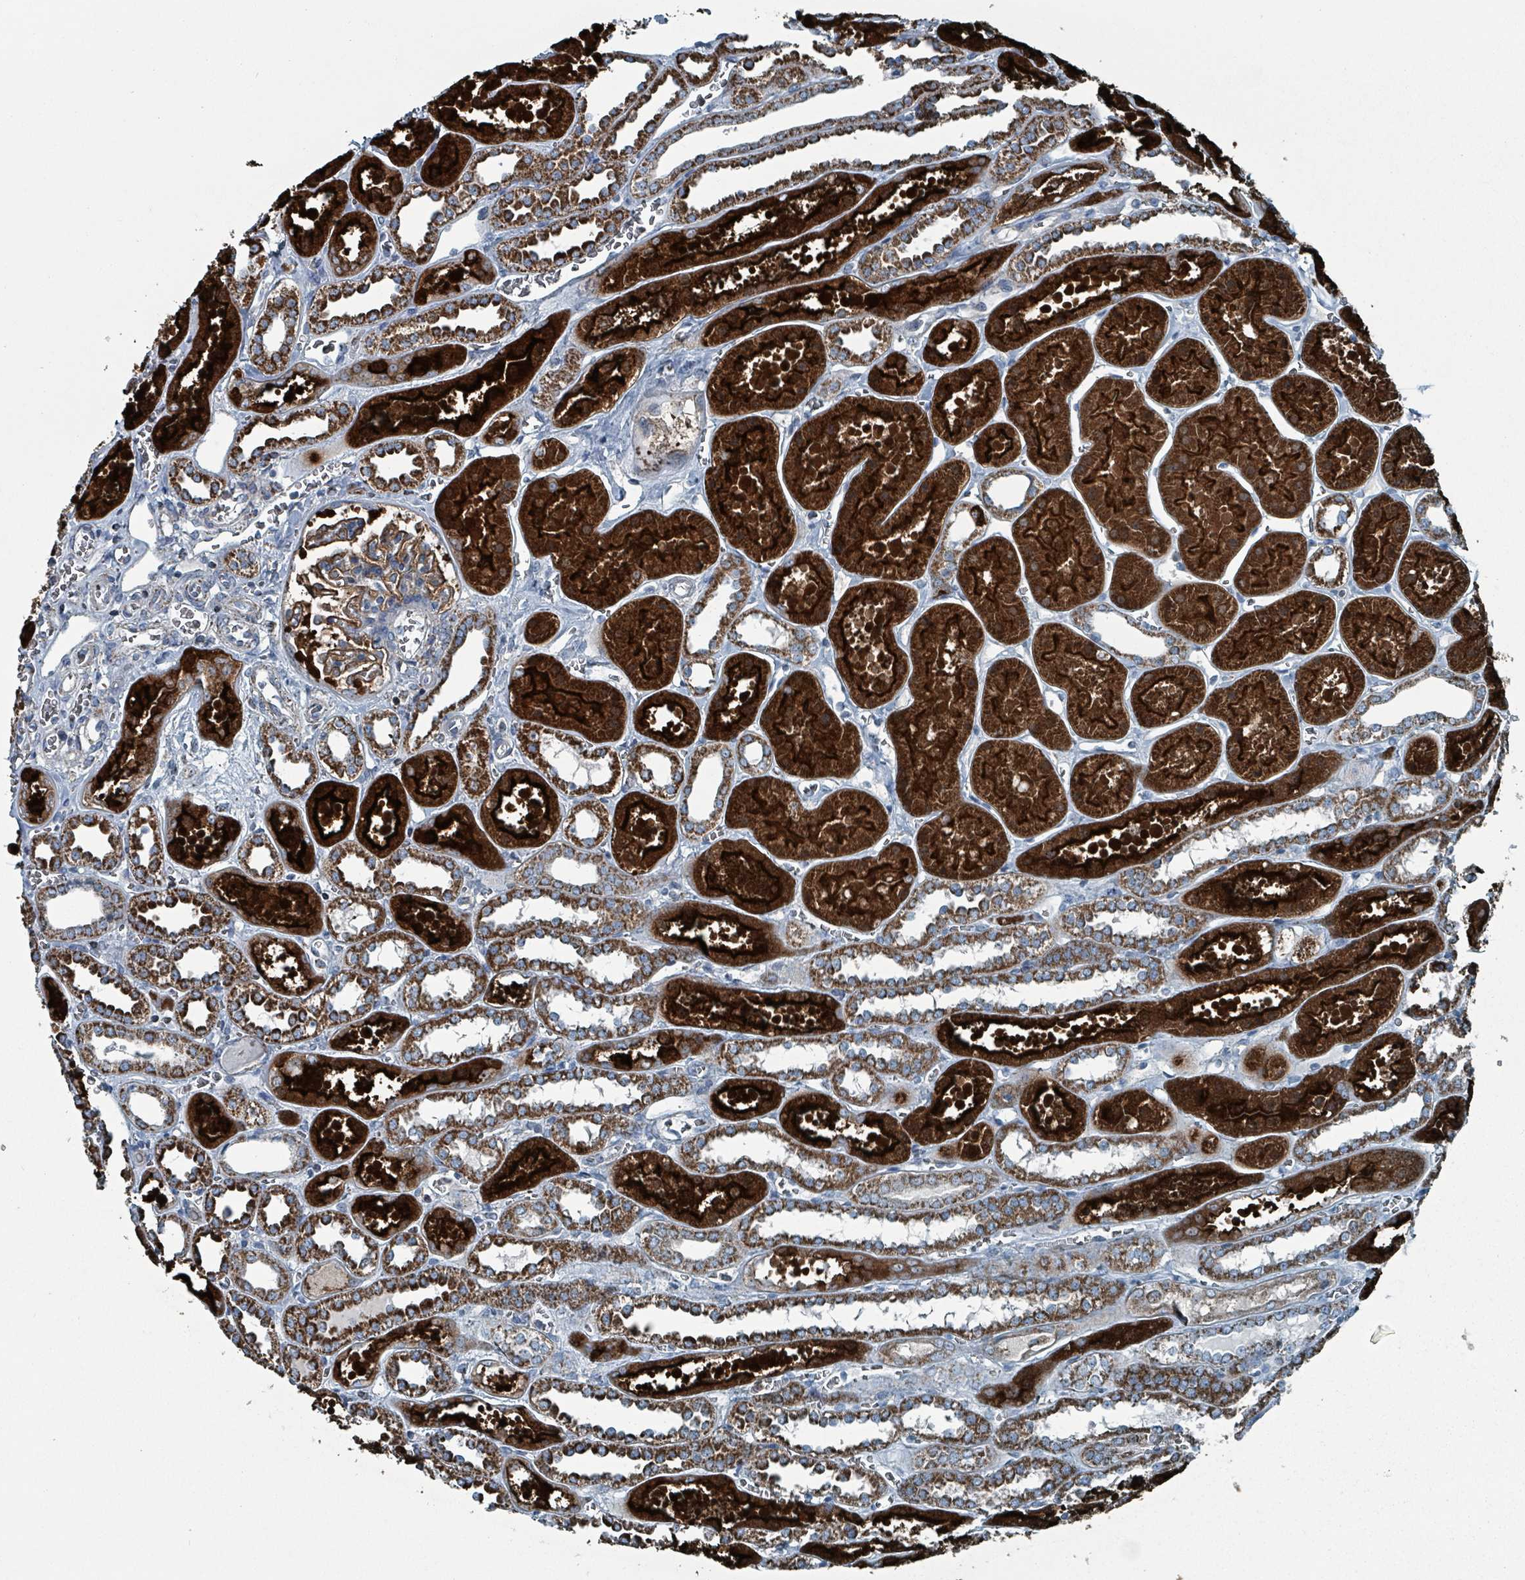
{"staining": {"intensity": "moderate", "quantity": ">75%", "location": "cytoplasmic/membranous"}, "tissue": "kidney", "cell_type": "Cells in glomeruli", "image_type": "normal", "snomed": [{"axis": "morphology", "description": "Normal tissue, NOS"}, {"axis": "topography", "description": "Kidney"}], "caption": "High-magnification brightfield microscopy of unremarkable kidney stained with DAB (3,3'-diaminobenzidine) (brown) and counterstained with hematoxylin (blue). cells in glomeruli exhibit moderate cytoplasmic/membranous staining is identified in about>75% of cells.", "gene": "ABHD18", "patient": {"sex": "female", "age": 41}}